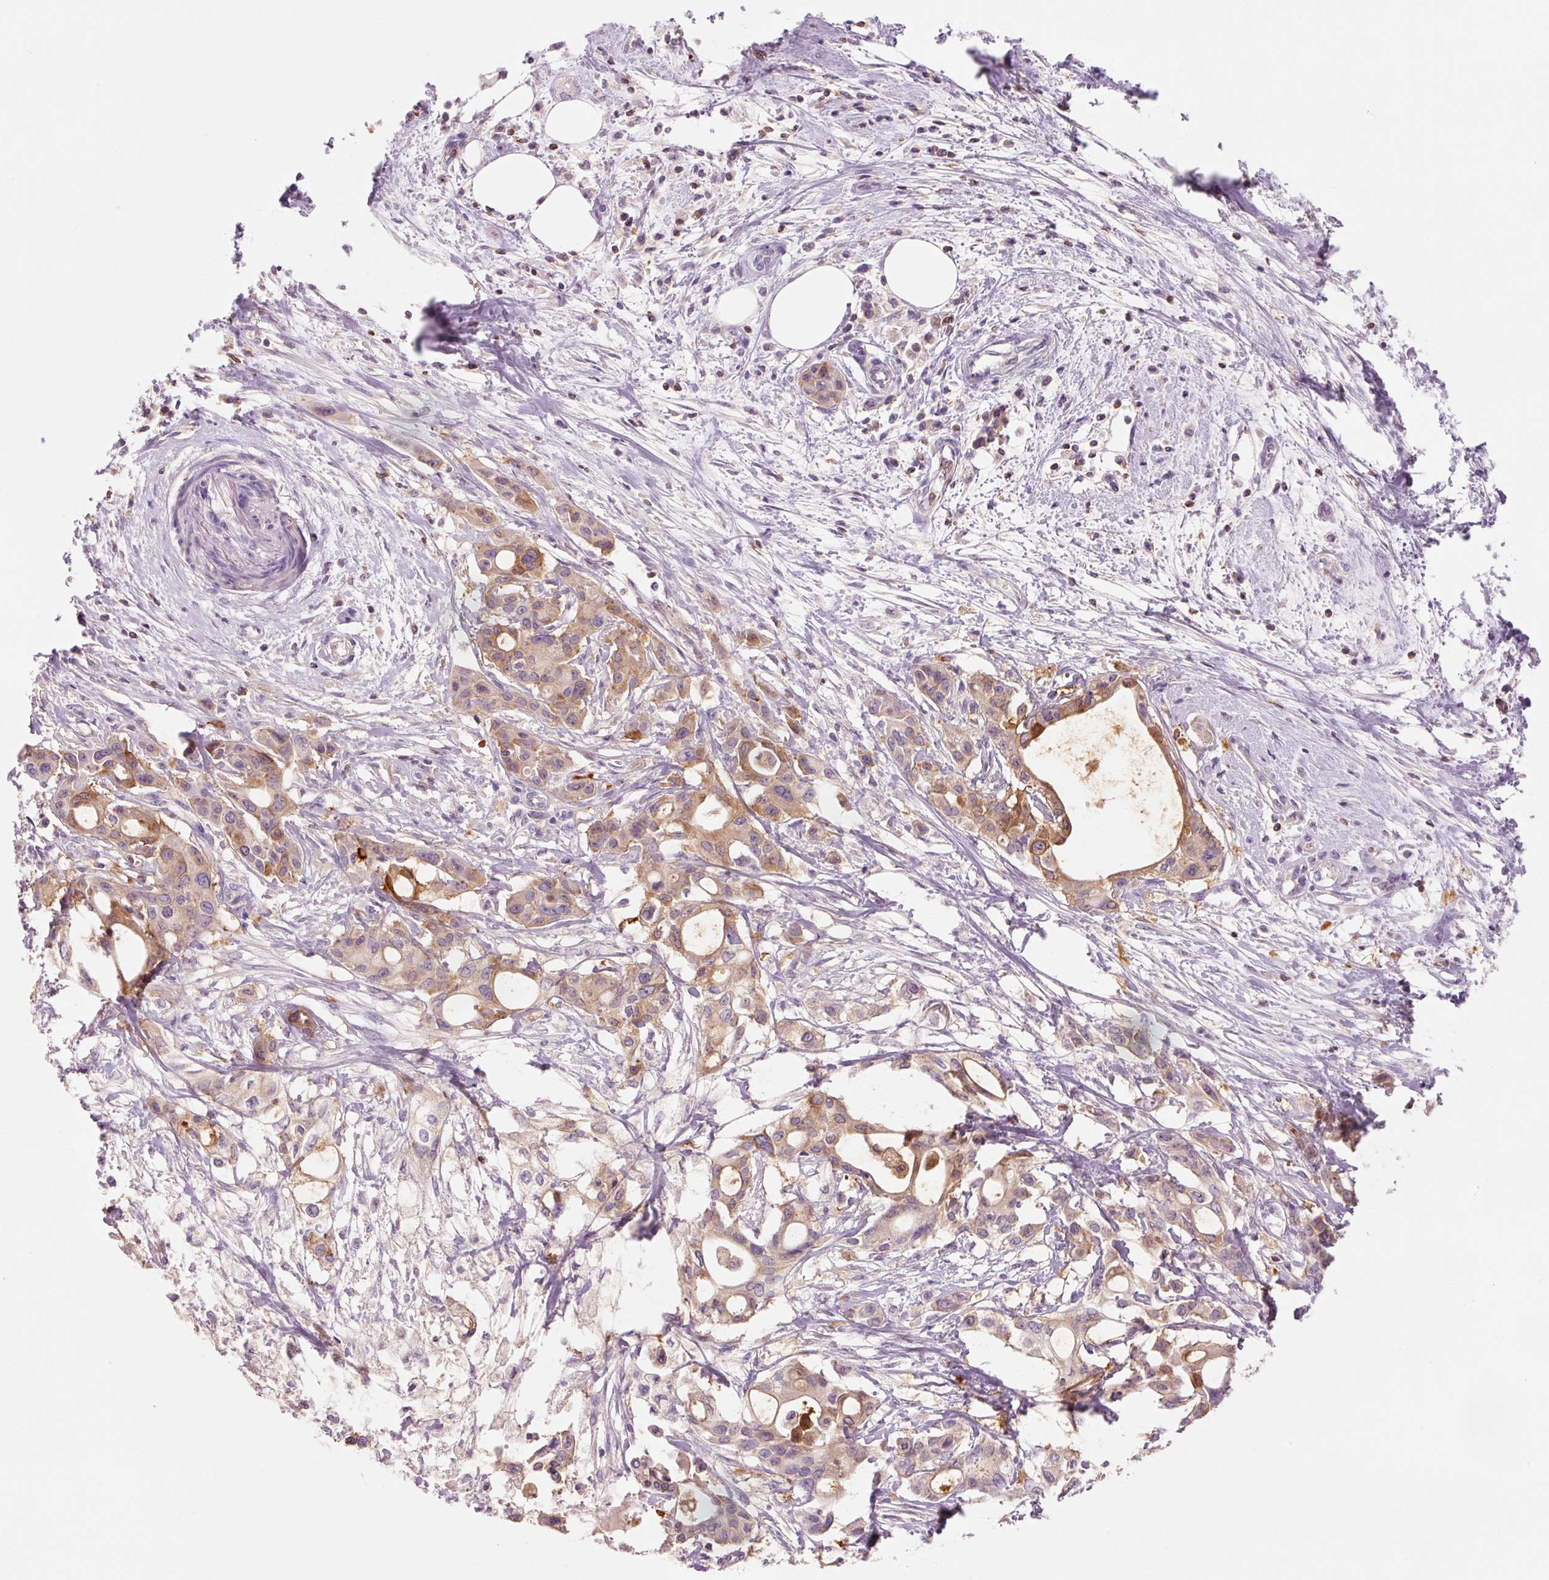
{"staining": {"intensity": "moderate", "quantity": "25%-75%", "location": "cytoplasmic/membranous"}, "tissue": "pancreatic cancer", "cell_type": "Tumor cells", "image_type": "cancer", "snomed": [{"axis": "morphology", "description": "Adenocarcinoma, NOS"}, {"axis": "topography", "description": "Pancreas"}], "caption": "This is a histology image of IHC staining of pancreatic cancer, which shows moderate positivity in the cytoplasmic/membranous of tumor cells.", "gene": "OR8K1", "patient": {"sex": "female", "age": 68}}